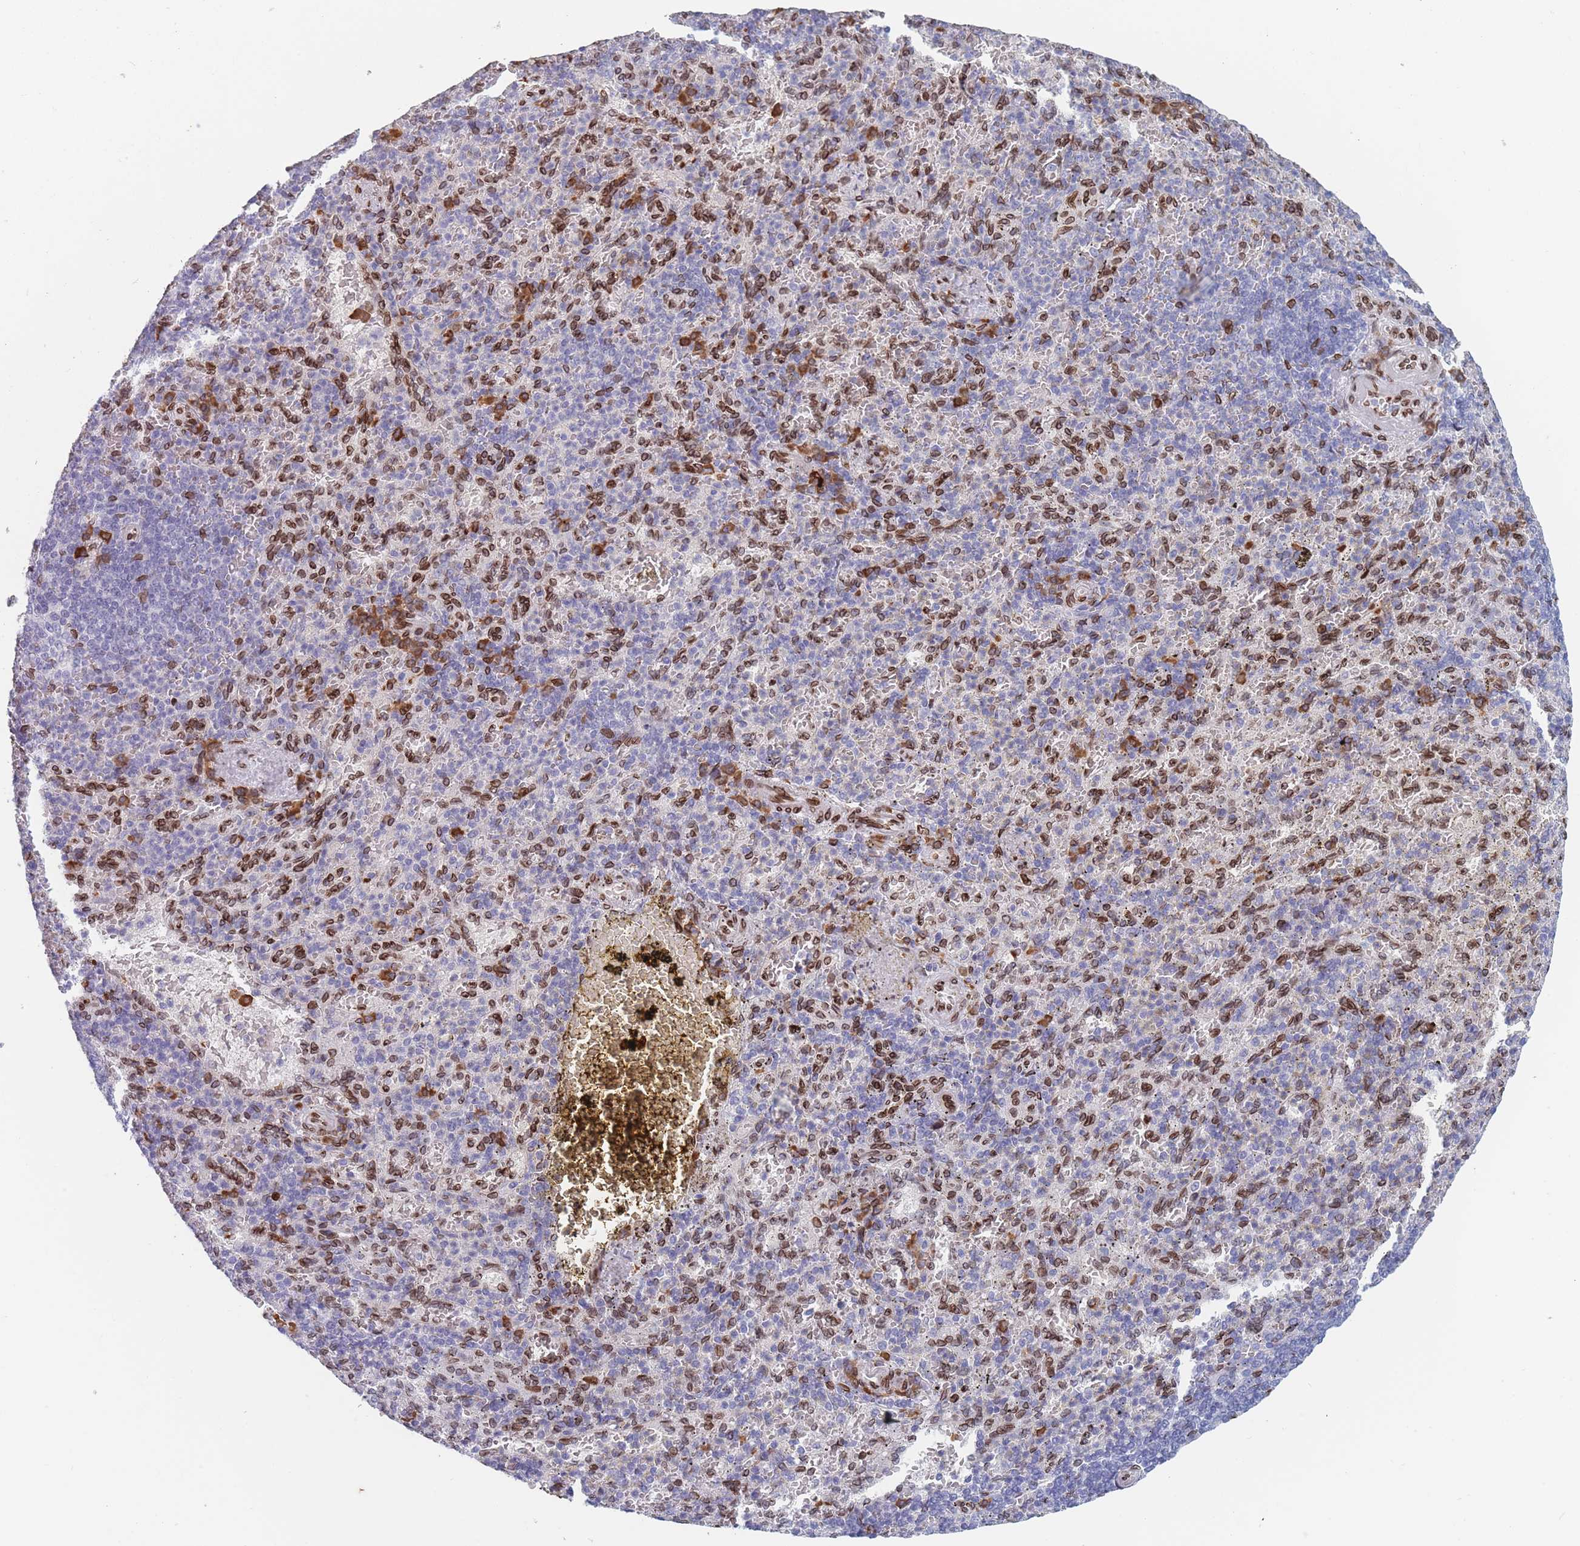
{"staining": {"intensity": "strong", "quantity": "<25%", "location": "cytoplasmic/membranous,nuclear"}, "tissue": "spleen", "cell_type": "Cells in red pulp", "image_type": "normal", "snomed": [{"axis": "morphology", "description": "Normal tissue, NOS"}, {"axis": "topography", "description": "Spleen"}], "caption": "Immunohistochemical staining of unremarkable spleen displays strong cytoplasmic/membranous,nuclear protein expression in approximately <25% of cells in red pulp.", "gene": "ZBTB1", "patient": {"sex": "female", "age": 74}}